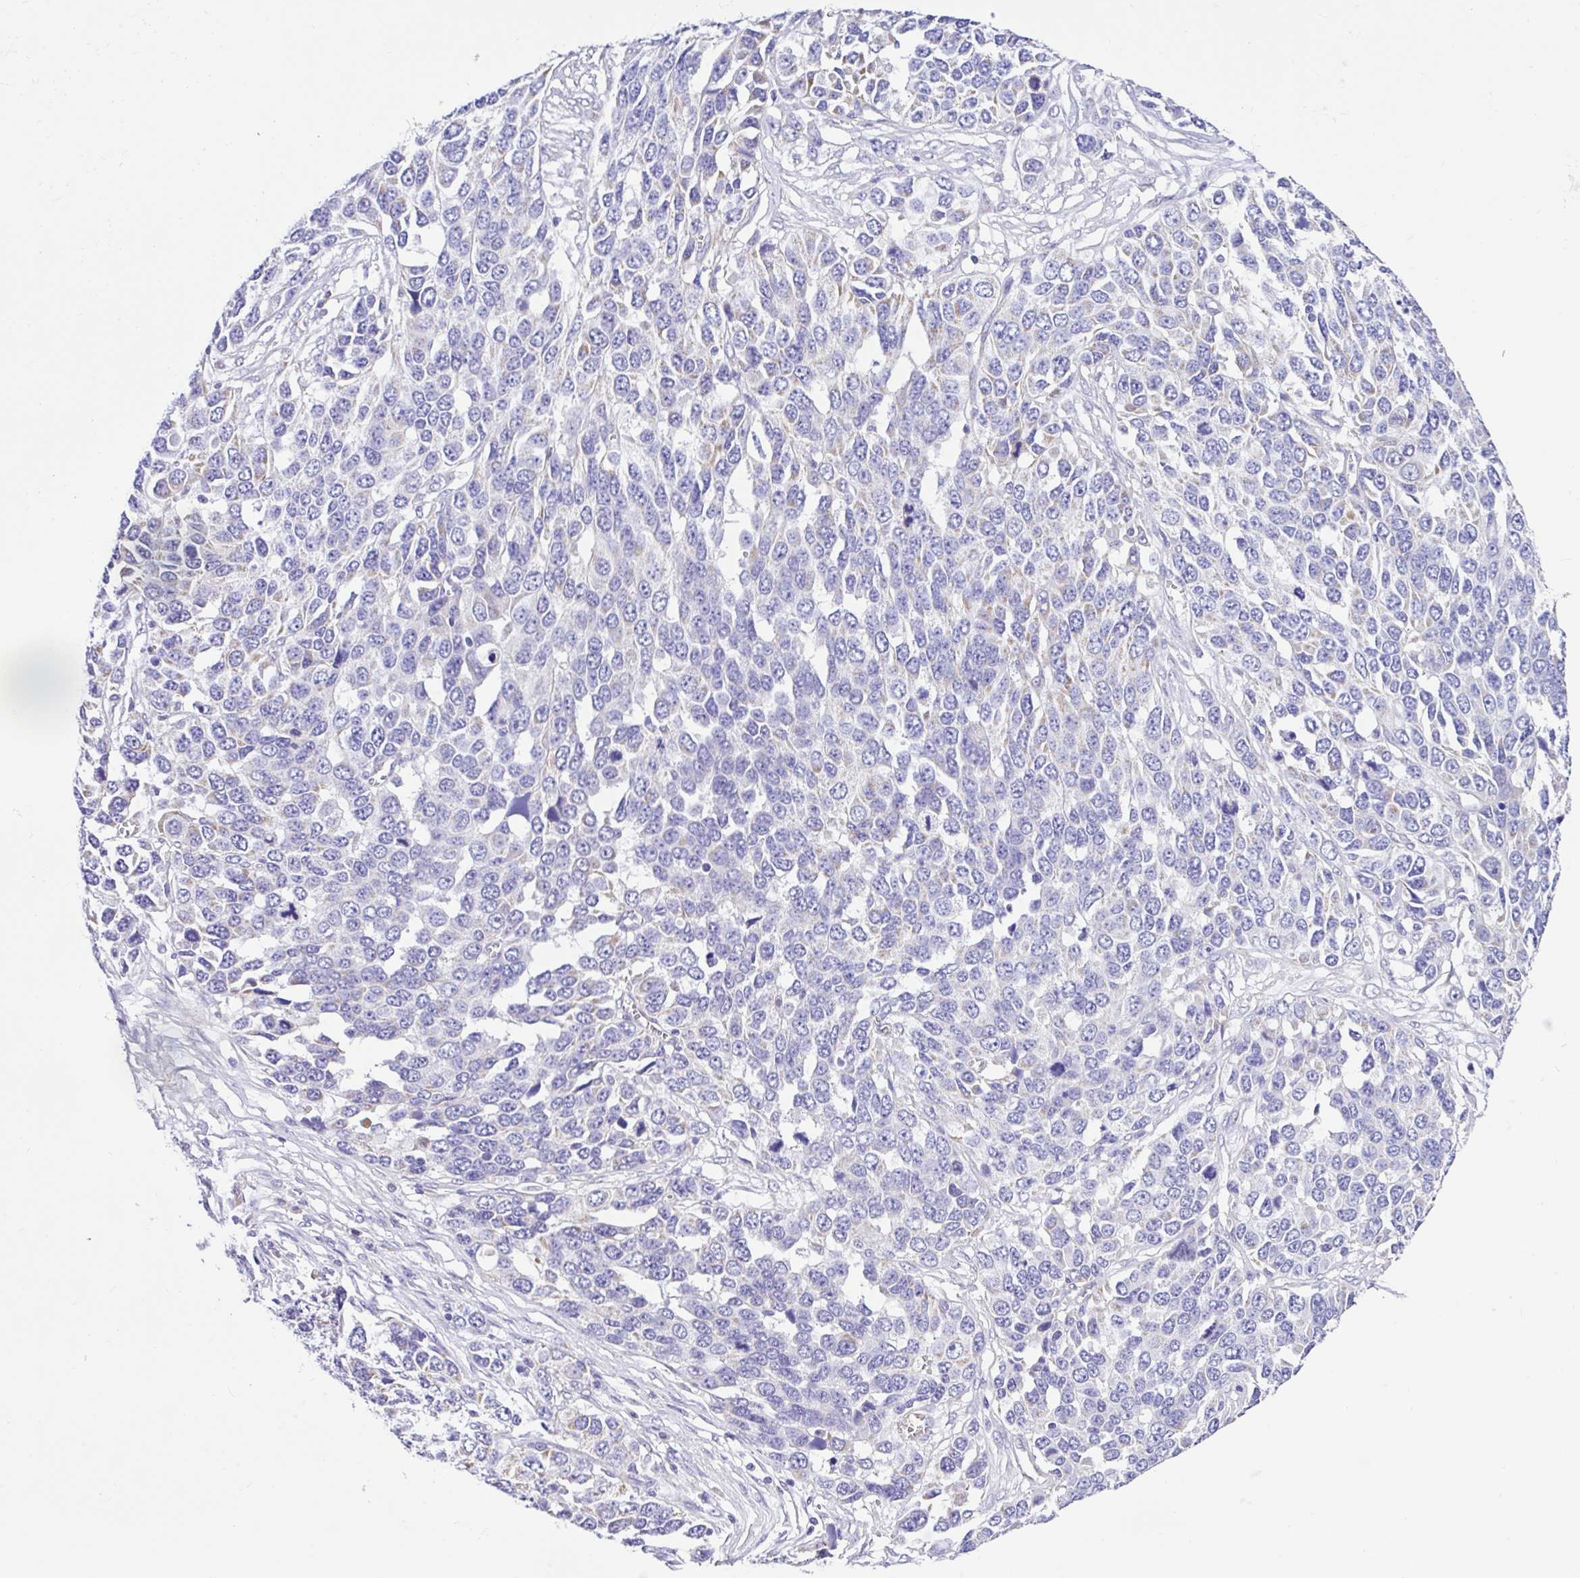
{"staining": {"intensity": "negative", "quantity": "none", "location": "none"}, "tissue": "ovarian cancer", "cell_type": "Tumor cells", "image_type": "cancer", "snomed": [{"axis": "morphology", "description": "Cystadenocarcinoma, serous, NOS"}, {"axis": "topography", "description": "Ovary"}], "caption": "There is no significant staining in tumor cells of ovarian serous cystadenocarcinoma.", "gene": "NDUFS2", "patient": {"sex": "female", "age": 76}}